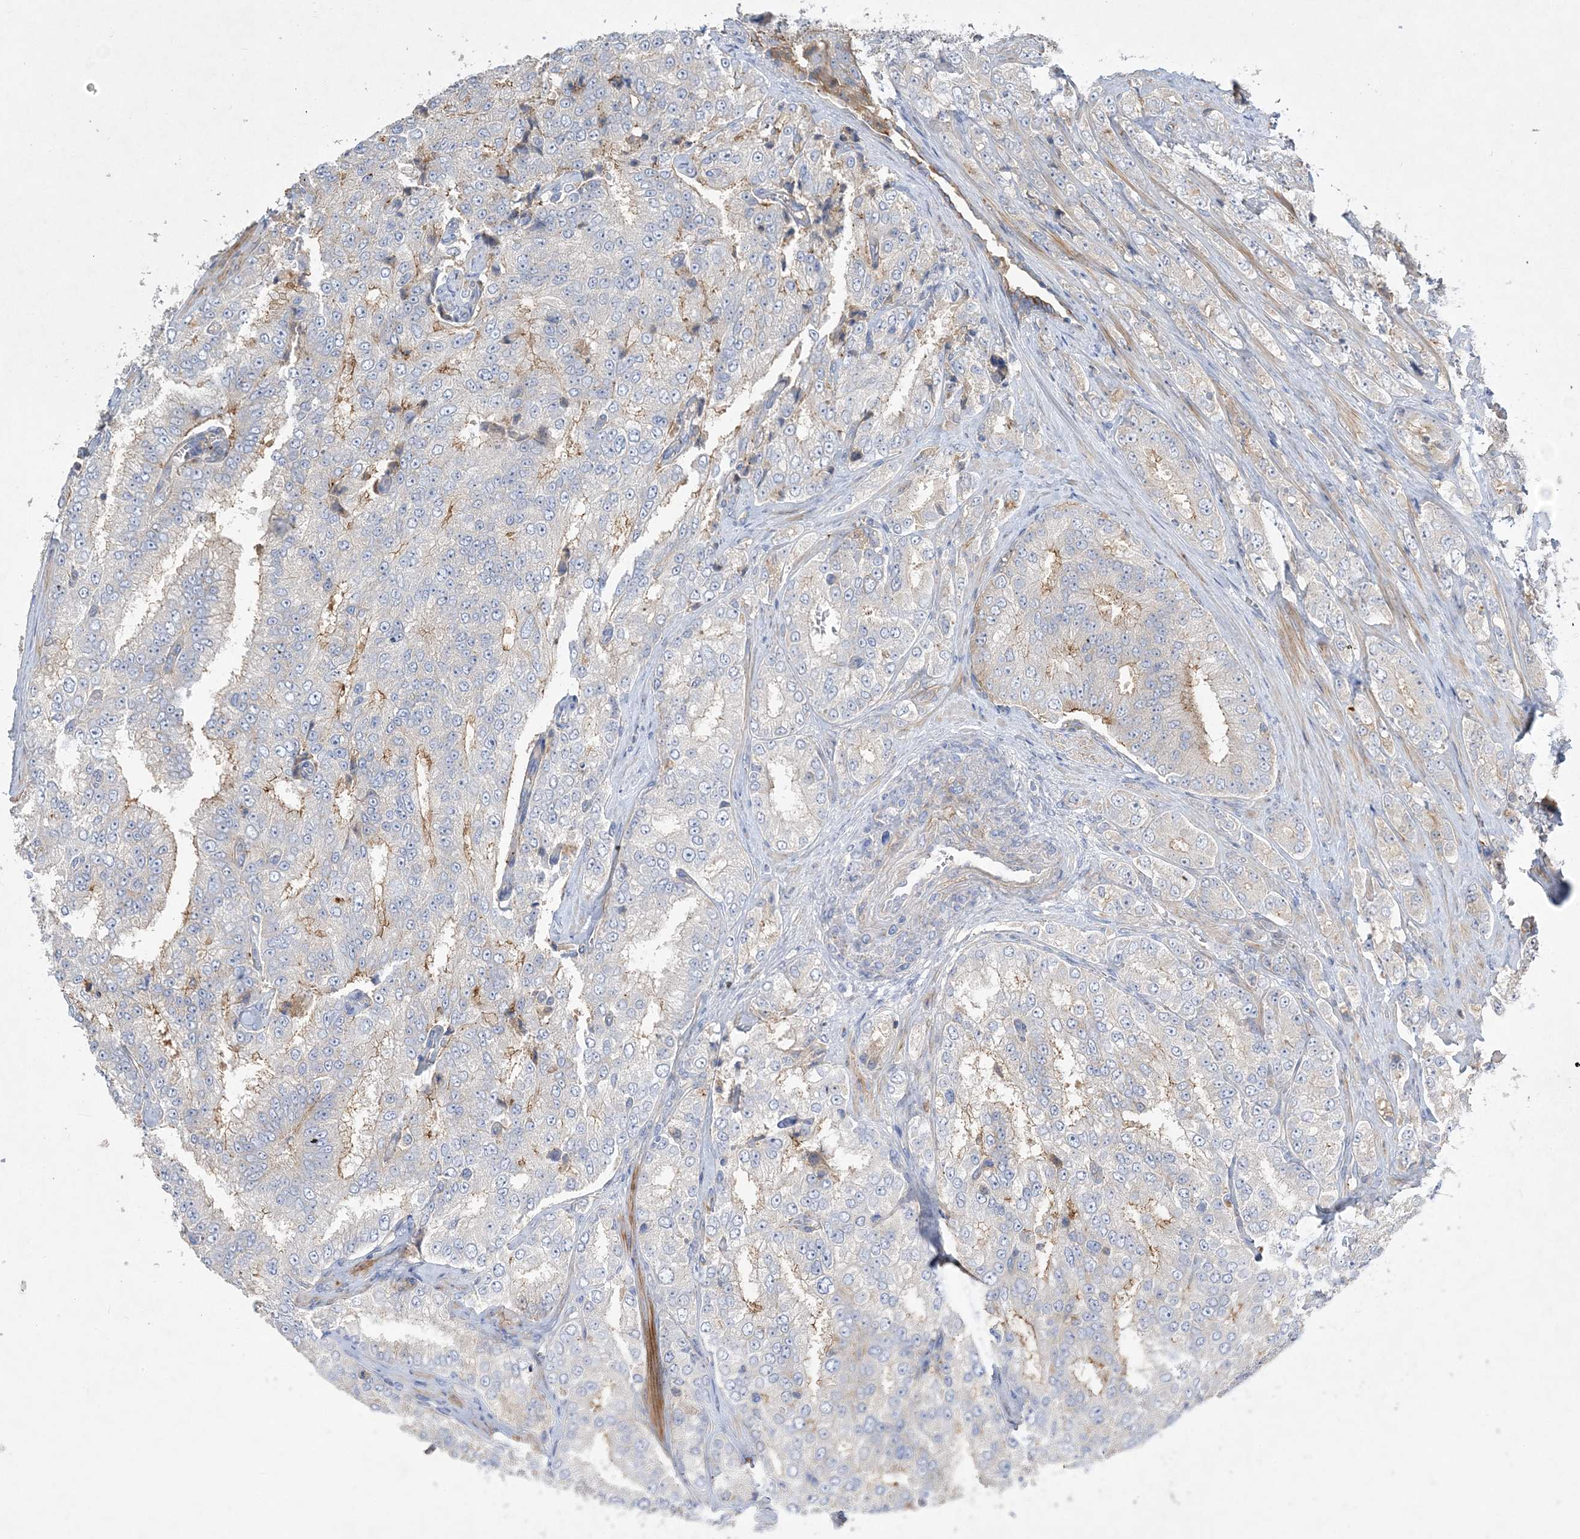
{"staining": {"intensity": "moderate", "quantity": "<25%", "location": "cytoplasmic/membranous"}, "tissue": "prostate cancer", "cell_type": "Tumor cells", "image_type": "cancer", "snomed": [{"axis": "morphology", "description": "Adenocarcinoma, High grade"}, {"axis": "topography", "description": "Prostate"}], "caption": "Human prostate cancer stained with a brown dye demonstrates moderate cytoplasmic/membranous positive positivity in approximately <25% of tumor cells.", "gene": "ADCK2", "patient": {"sex": "male", "age": 58}}